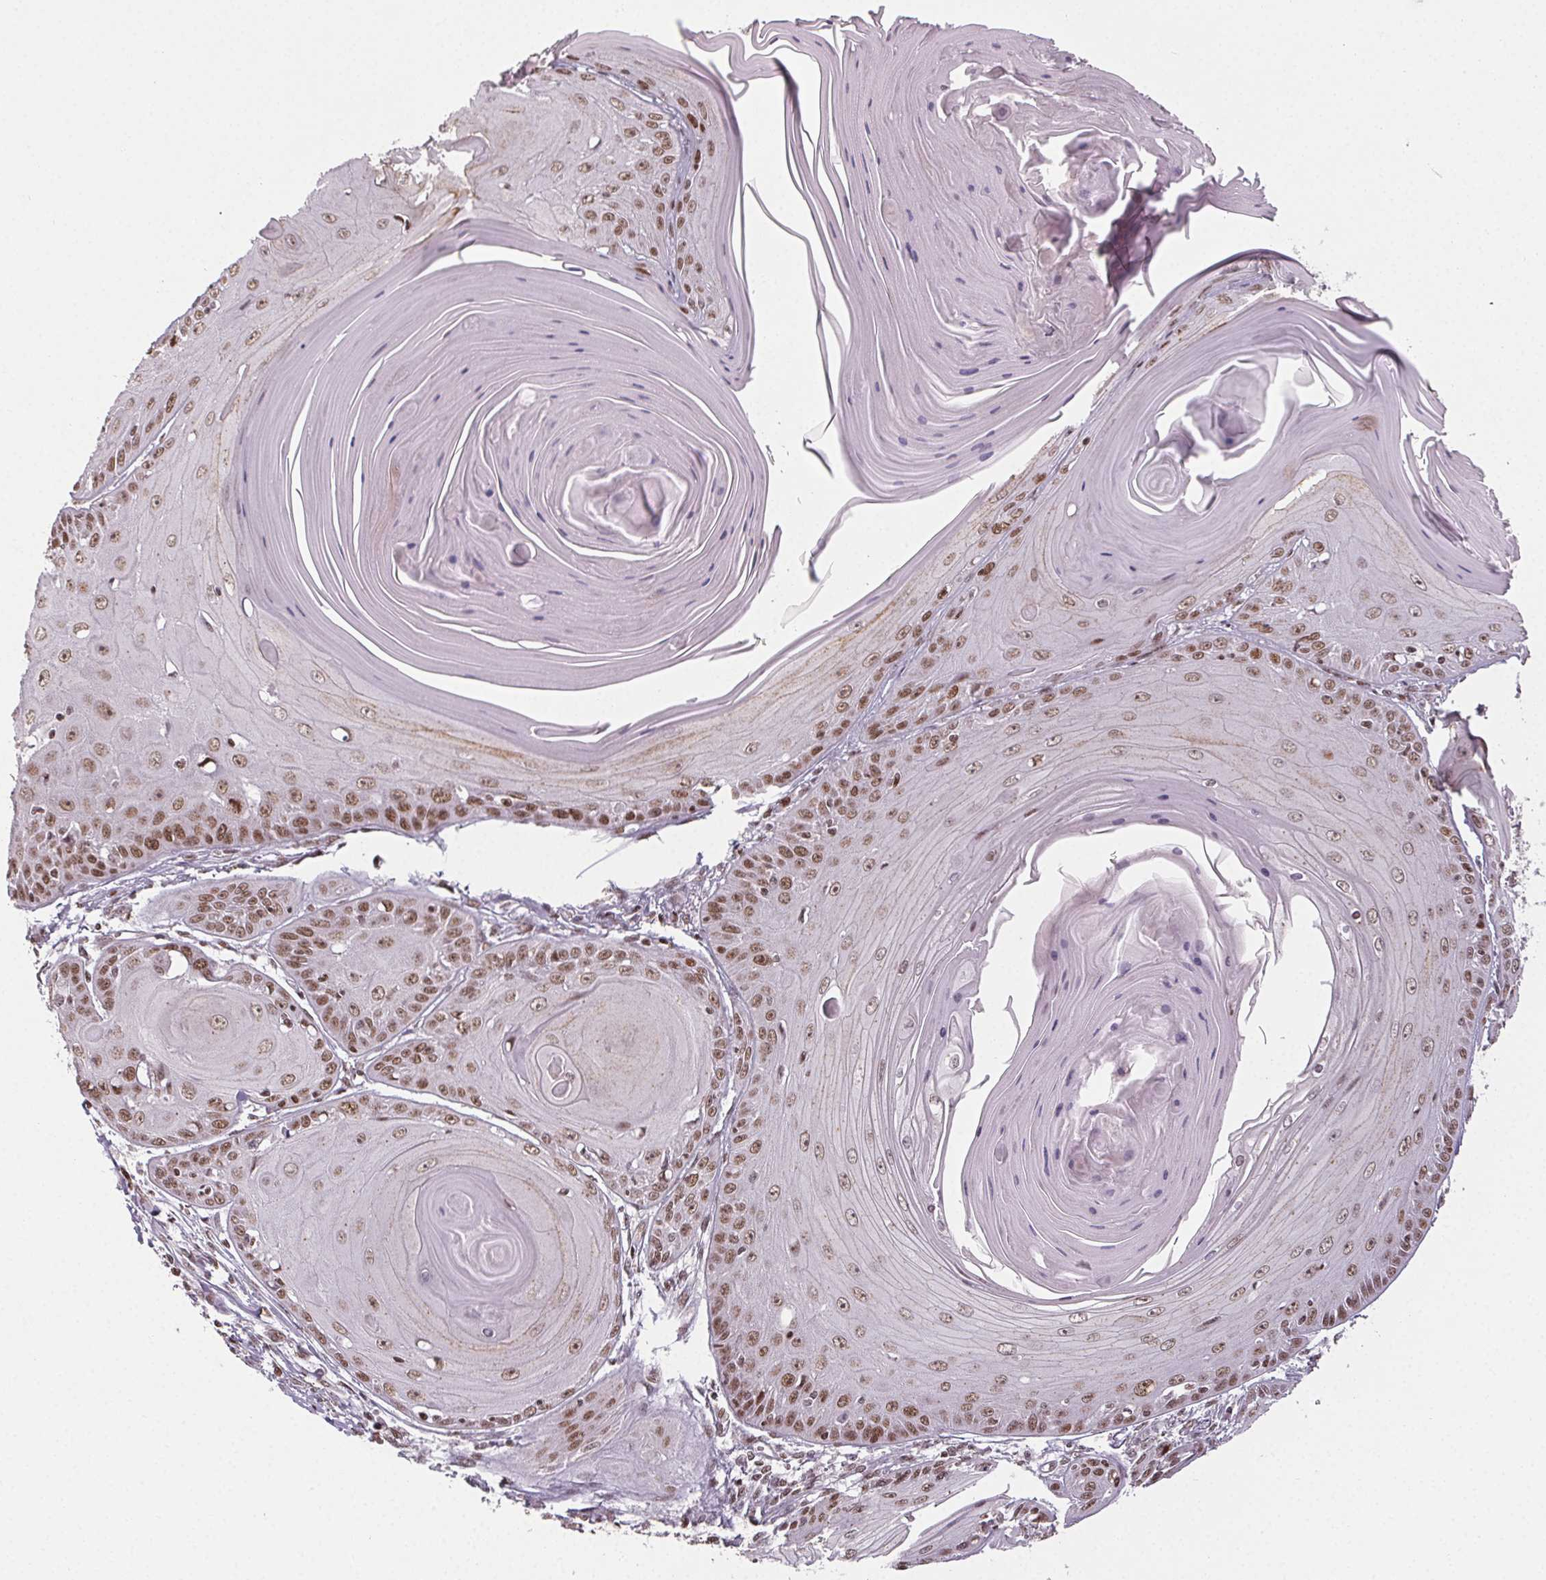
{"staining": {"intensity": "moderate", "quantity": ">75%", "location": "nuclear"}, "tissue": "skin cancer", "cell_type": "Tumor cells", "image_type": "cancer", "snomed": [{"axis": "morphology", "description": "Squamous cell carcinoma, NOS"}, {"axis": "topography", "description": "Skin"}, {"axis": "topography", "description": "Vulva"}], "caption": "Approximately >75% of tumor cells in human skin cancer (squamous cell carcinoma) show moderate nuclear protein positivity as visualized by brown immunohistochemical staining.", "gene": "KMT2A", "patient": {"sex": "female", "age": 85}}